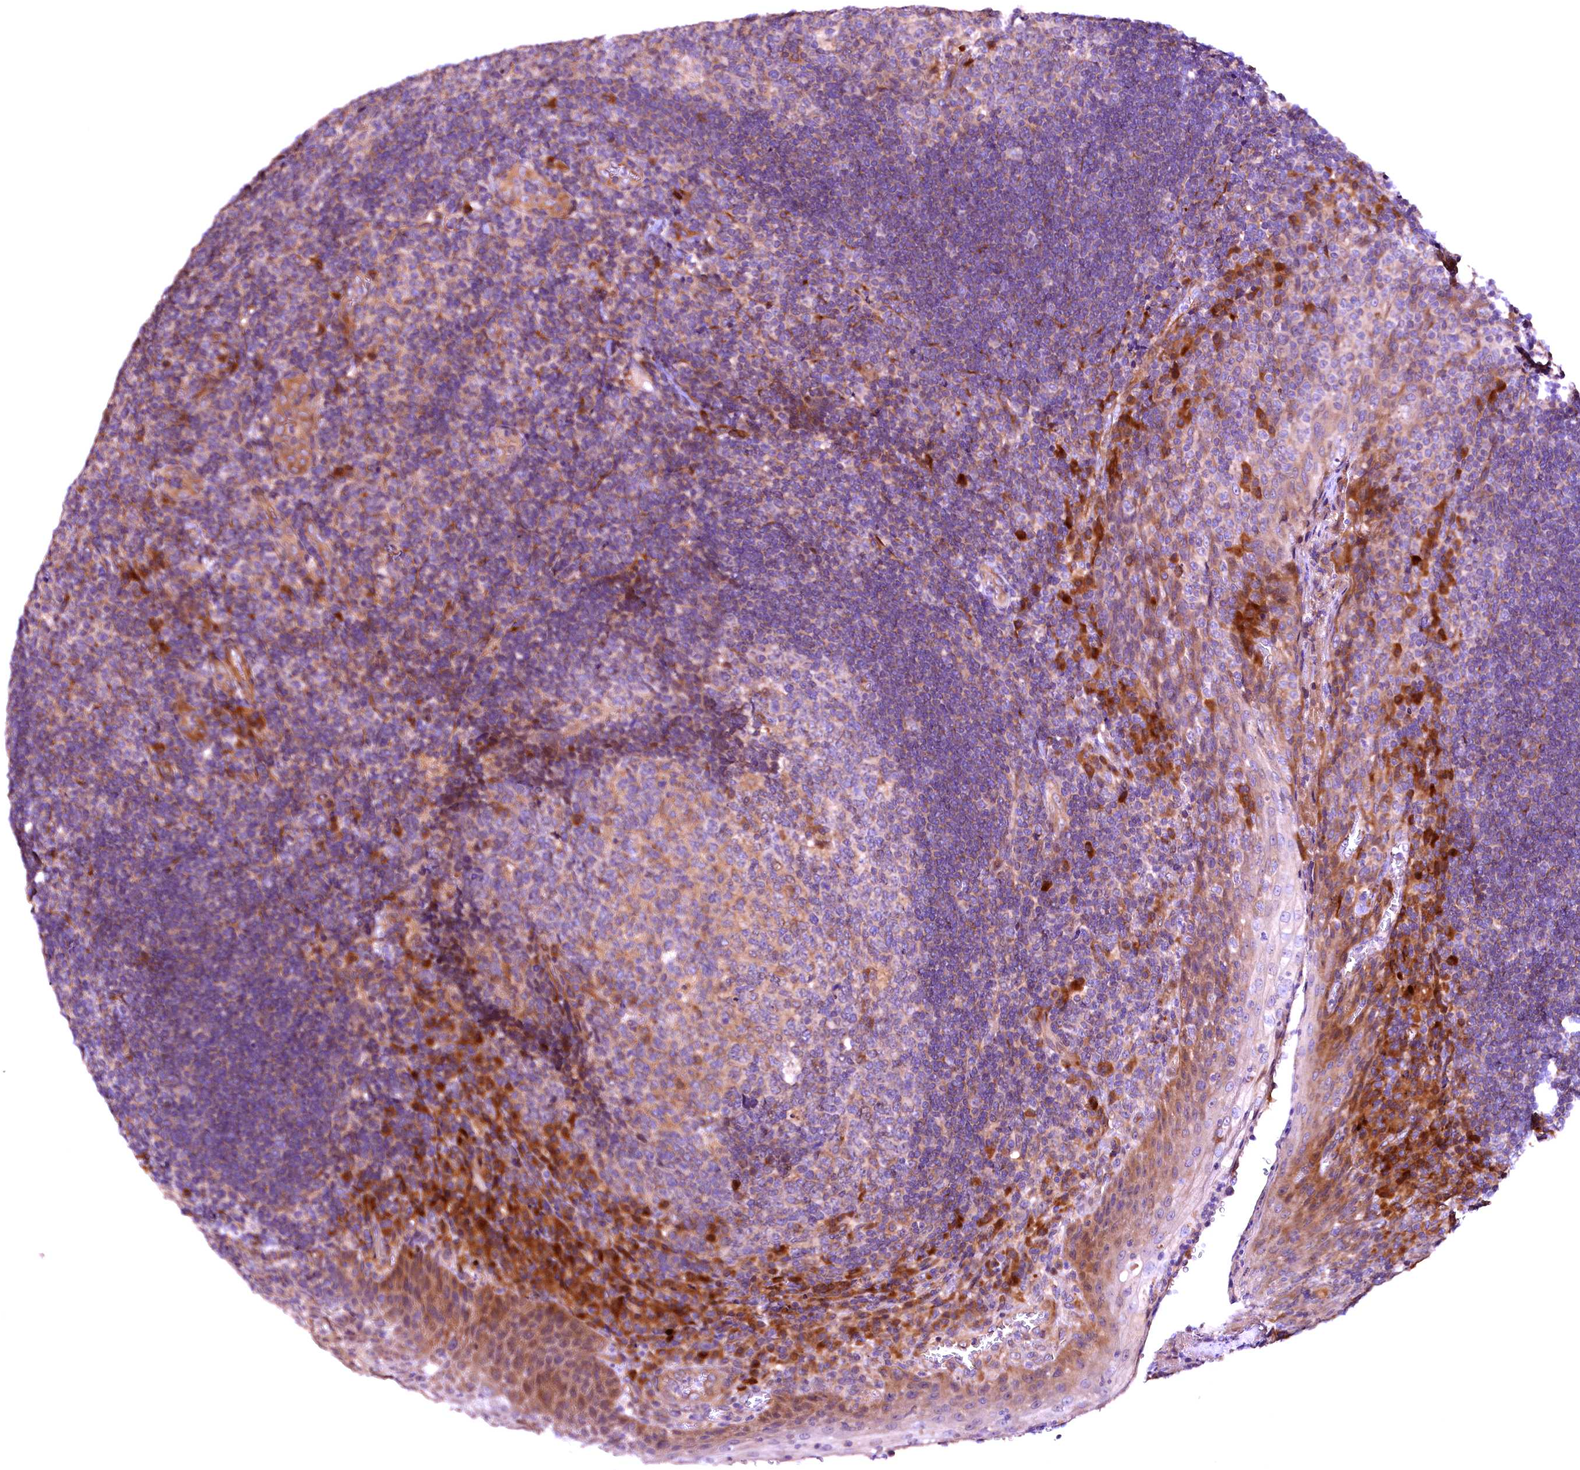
{"staining": {"intensity": "weak", "quantity": "<25%", "location": "cytoplasmic/membranous"}, "tissue": "tonsil", "cell_type": "Germinal center cells", "image_type": "normal", "snomed": [{"axis": "morphology", "description": "Normal tissue, NOS"}, {"axis": "topography", "description": "Tonsil"}], "caption": "DAB (3,3'-diaminobenzidine) immunohistochemical staining of benign human tonsil reveals no significant positivity in germinal center cells.", "gene": "RPUSD2", "patient": {"sex": "male", "age": 17}}